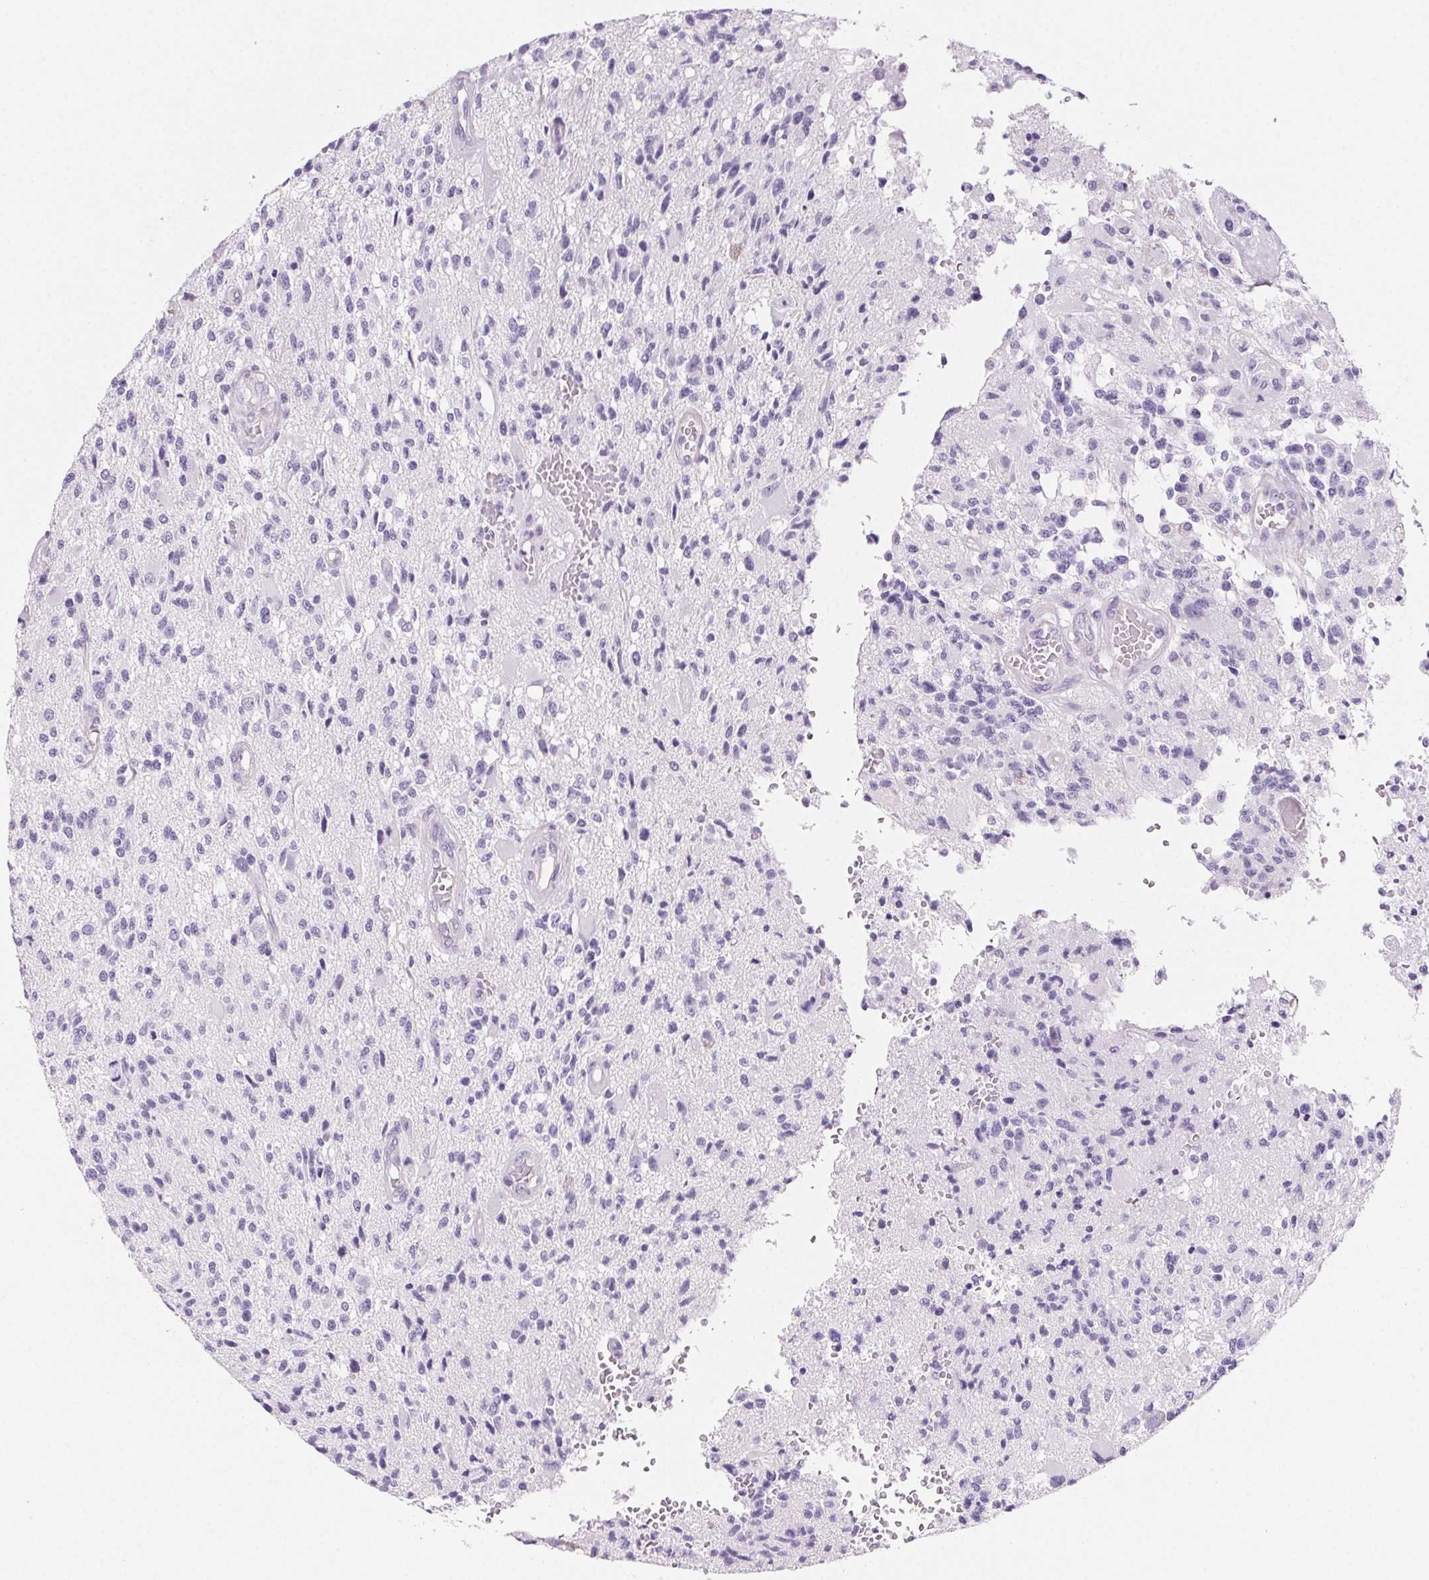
{"staining": {"intensity": "negative", "quantity": "none", "location": "none"}, "tissue": "glioma", "cell_type": "Tumor cells", "image_type": "cancer", "snomed": [{"axis": "morphology", "description": "Glioma, malignant, High grade"}, {"axis": "topography", "description": "Brain"}], "caption": "A micrograph of human glioma is negative for staining in tumor cells.", "gene": "PRSS3", "patient": {"sex": "female", "age": 63}}